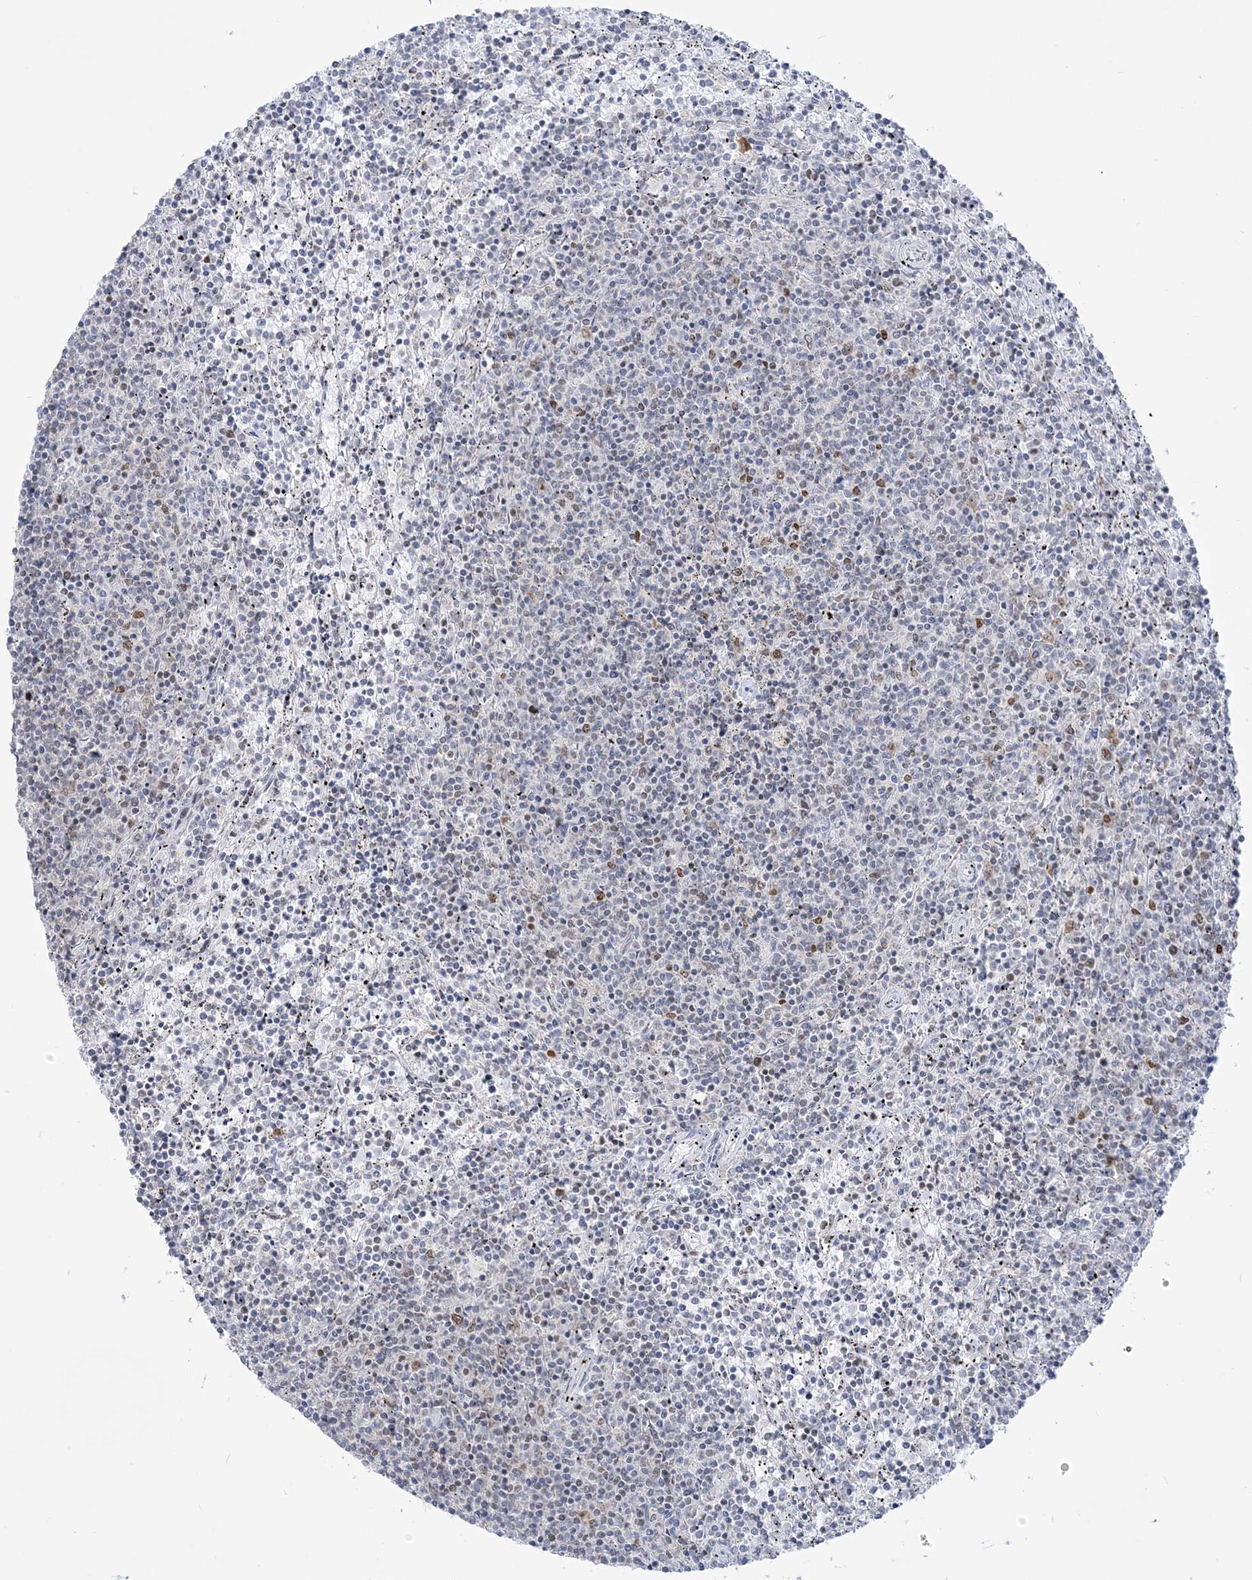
{"staining": {"intensity": "negative", "quantity": "none", "location": "none"}, "tissue": "lymphoma", "cell_type": "Tumor cells", "image_type": "cancer", "snomed": [{"axis": "morphology", "description": "Malignant lymphoma, non-Hodgkin's type, Low grade"}, {"axis": "topography", "description": "Spleen"}], "caption": "Immunohistochemical staining of malignant lymphoma, non-Hodgkin's type (low-grade) displays no significant staining in tumor cells.", "gene": "DDX21", "patient": {"sex": "female", "age": 50}}